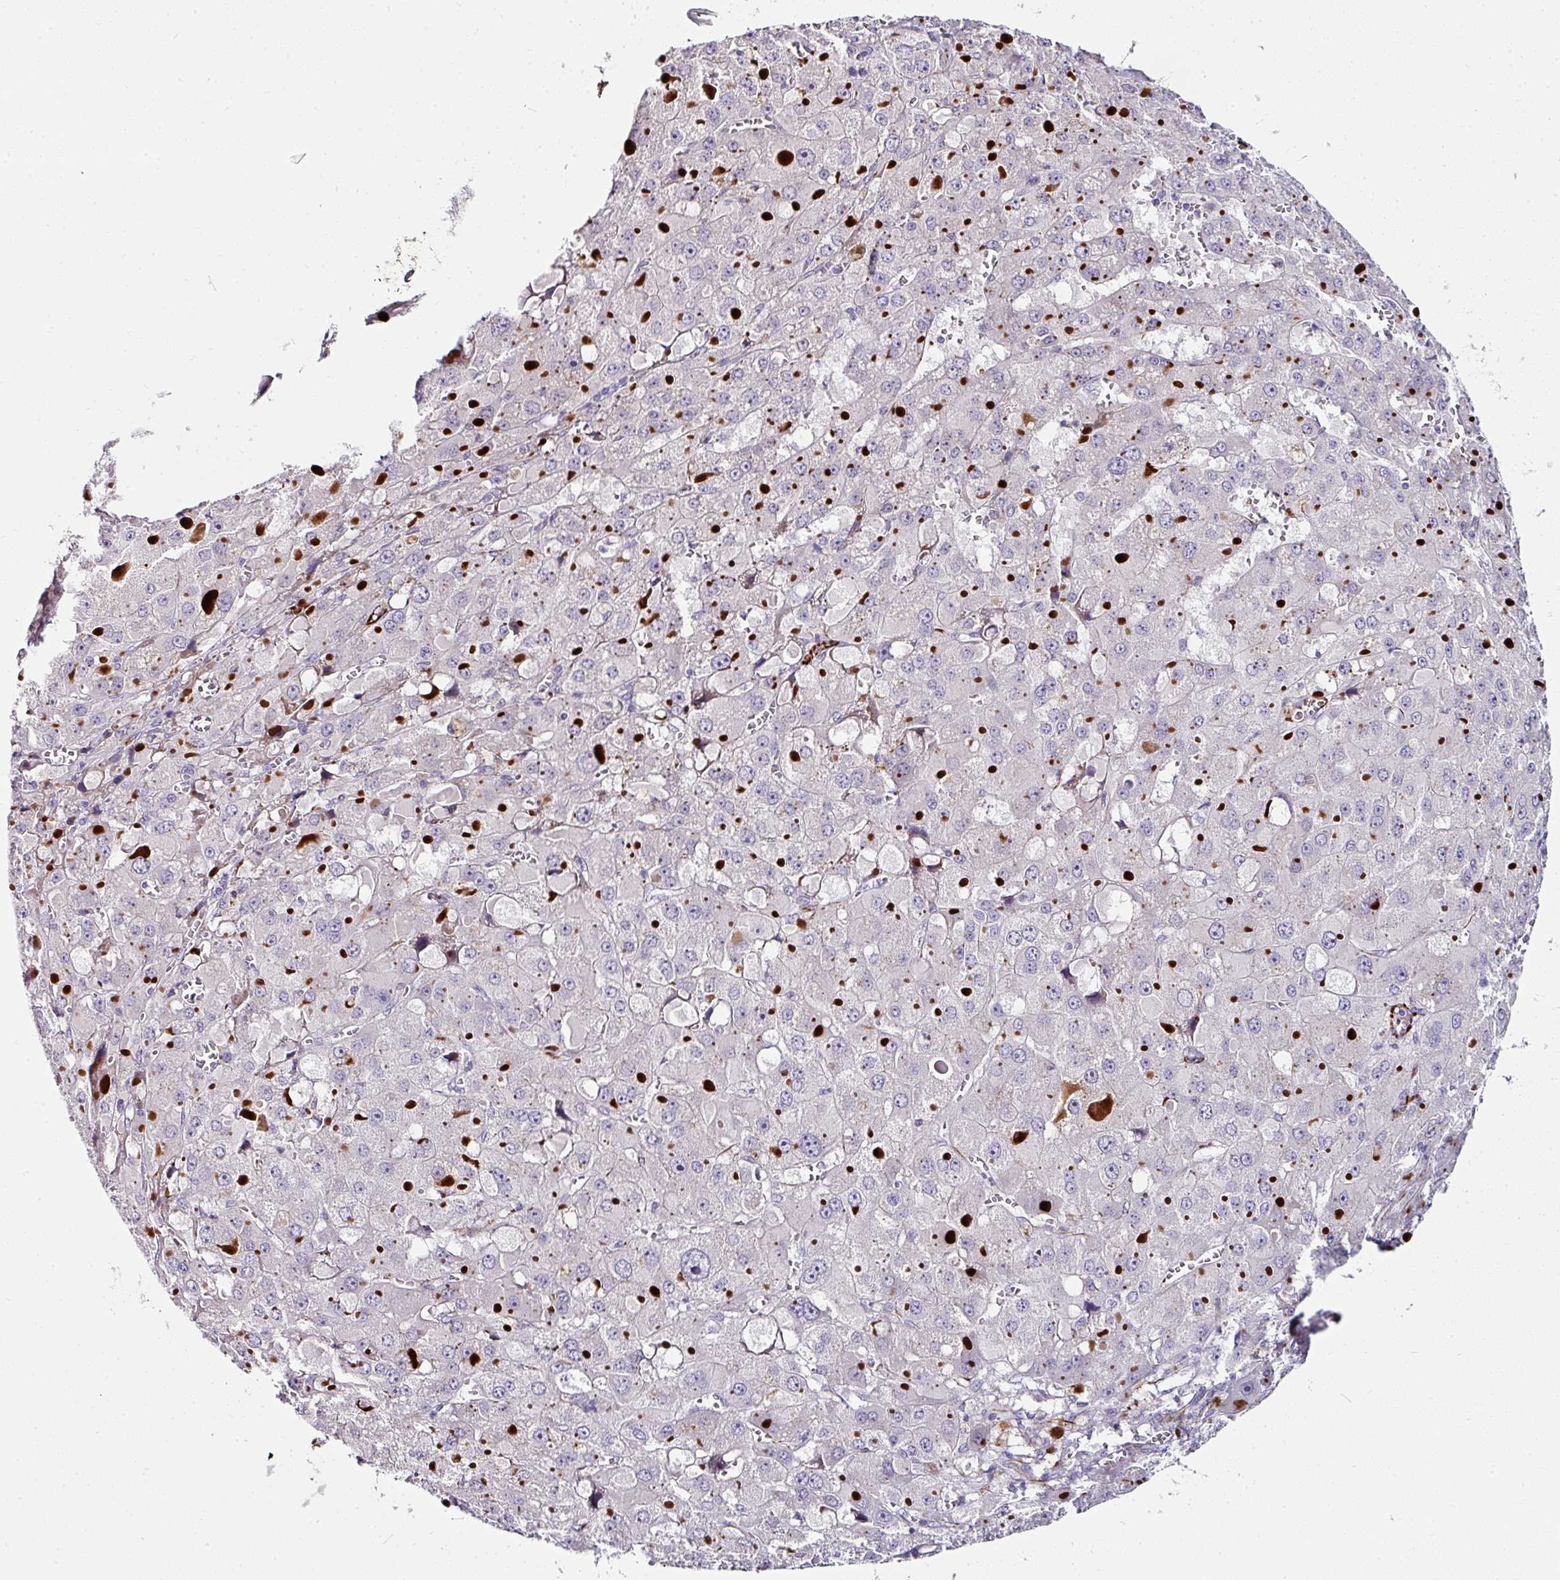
{"staining": {"intensity": "negative", "quantity": "none", "location": "none"}, "tissue": "liver cancer", "cell_type": "Tumor cells", "image_type": "cancer", "snomed": [{"axis": "morphology", "description": "Carcinoma, Hepatocellular, NOS"}, {"axis": "topography", "description": "Liver"}], "caption": "The micrograph displays no staining of tumor cells in liver cancer.", "gene": "TMPRSS9", "patient": {"sex": "female", "age": 73}}